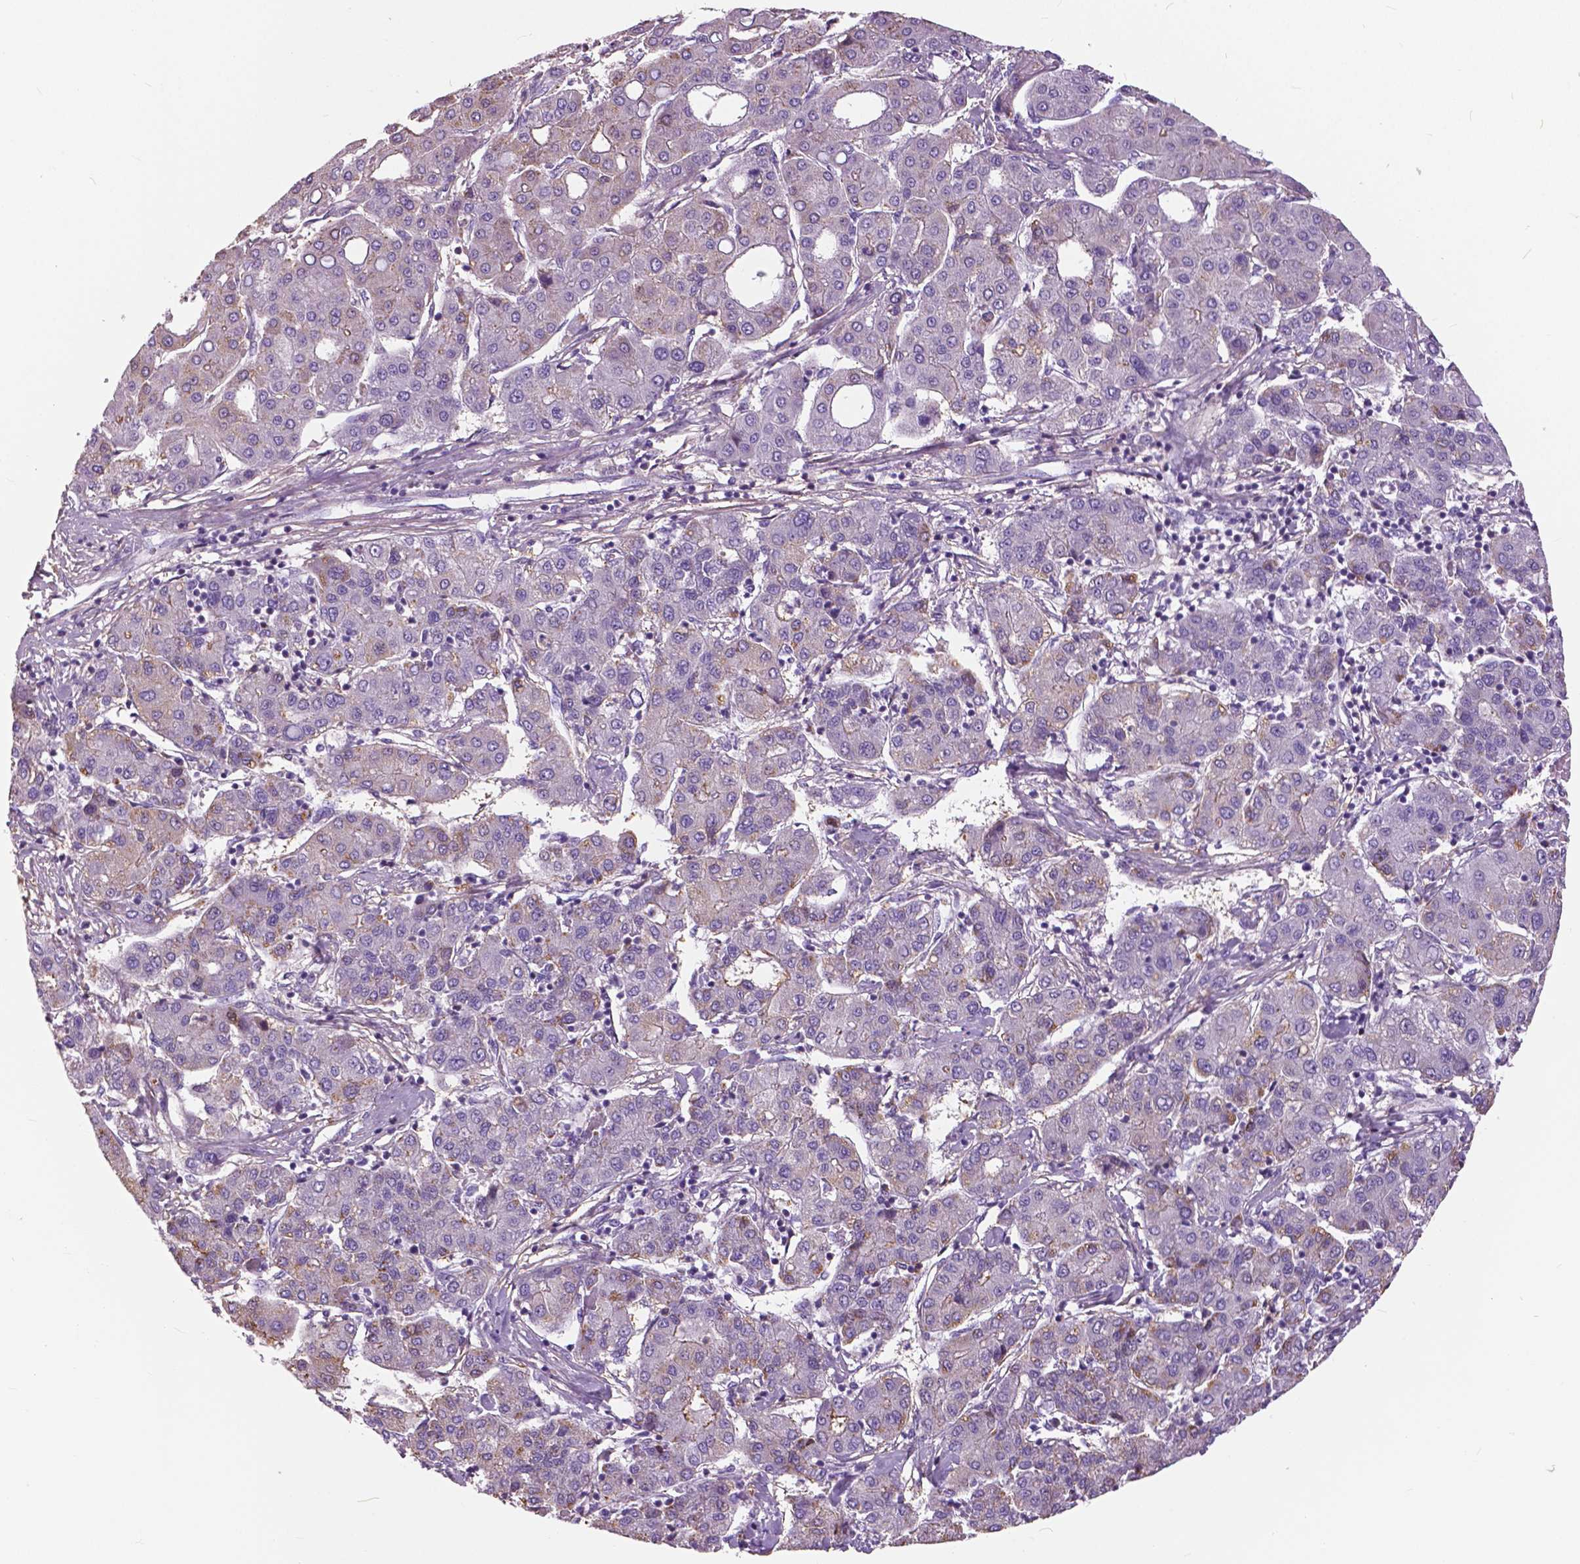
{"staining": {"intensity": "moderate", "quantity": "<25%", "location": "cytoplasmic/membranous"}, "tissue": "liver cancer", "cell_type": "Tumor cells", "image_type": "cancer", "snomed": [{"axis": "morphology", "description": "Carcinoma, Hepatocellular, NOS"}, {"axis": "topography", "description": "Liver"}], "caption": "IHC (DAB (3,3'-diaminobenzidine)) staining of human liver hepatocellular carcinoma displays moderate cytoplasmic/membranous protein positivity in about <25% of tumor cells. Nuclei are stained in blue.", "gene": "ANXA13", "patient": {"sex": "male", "age": 65}}